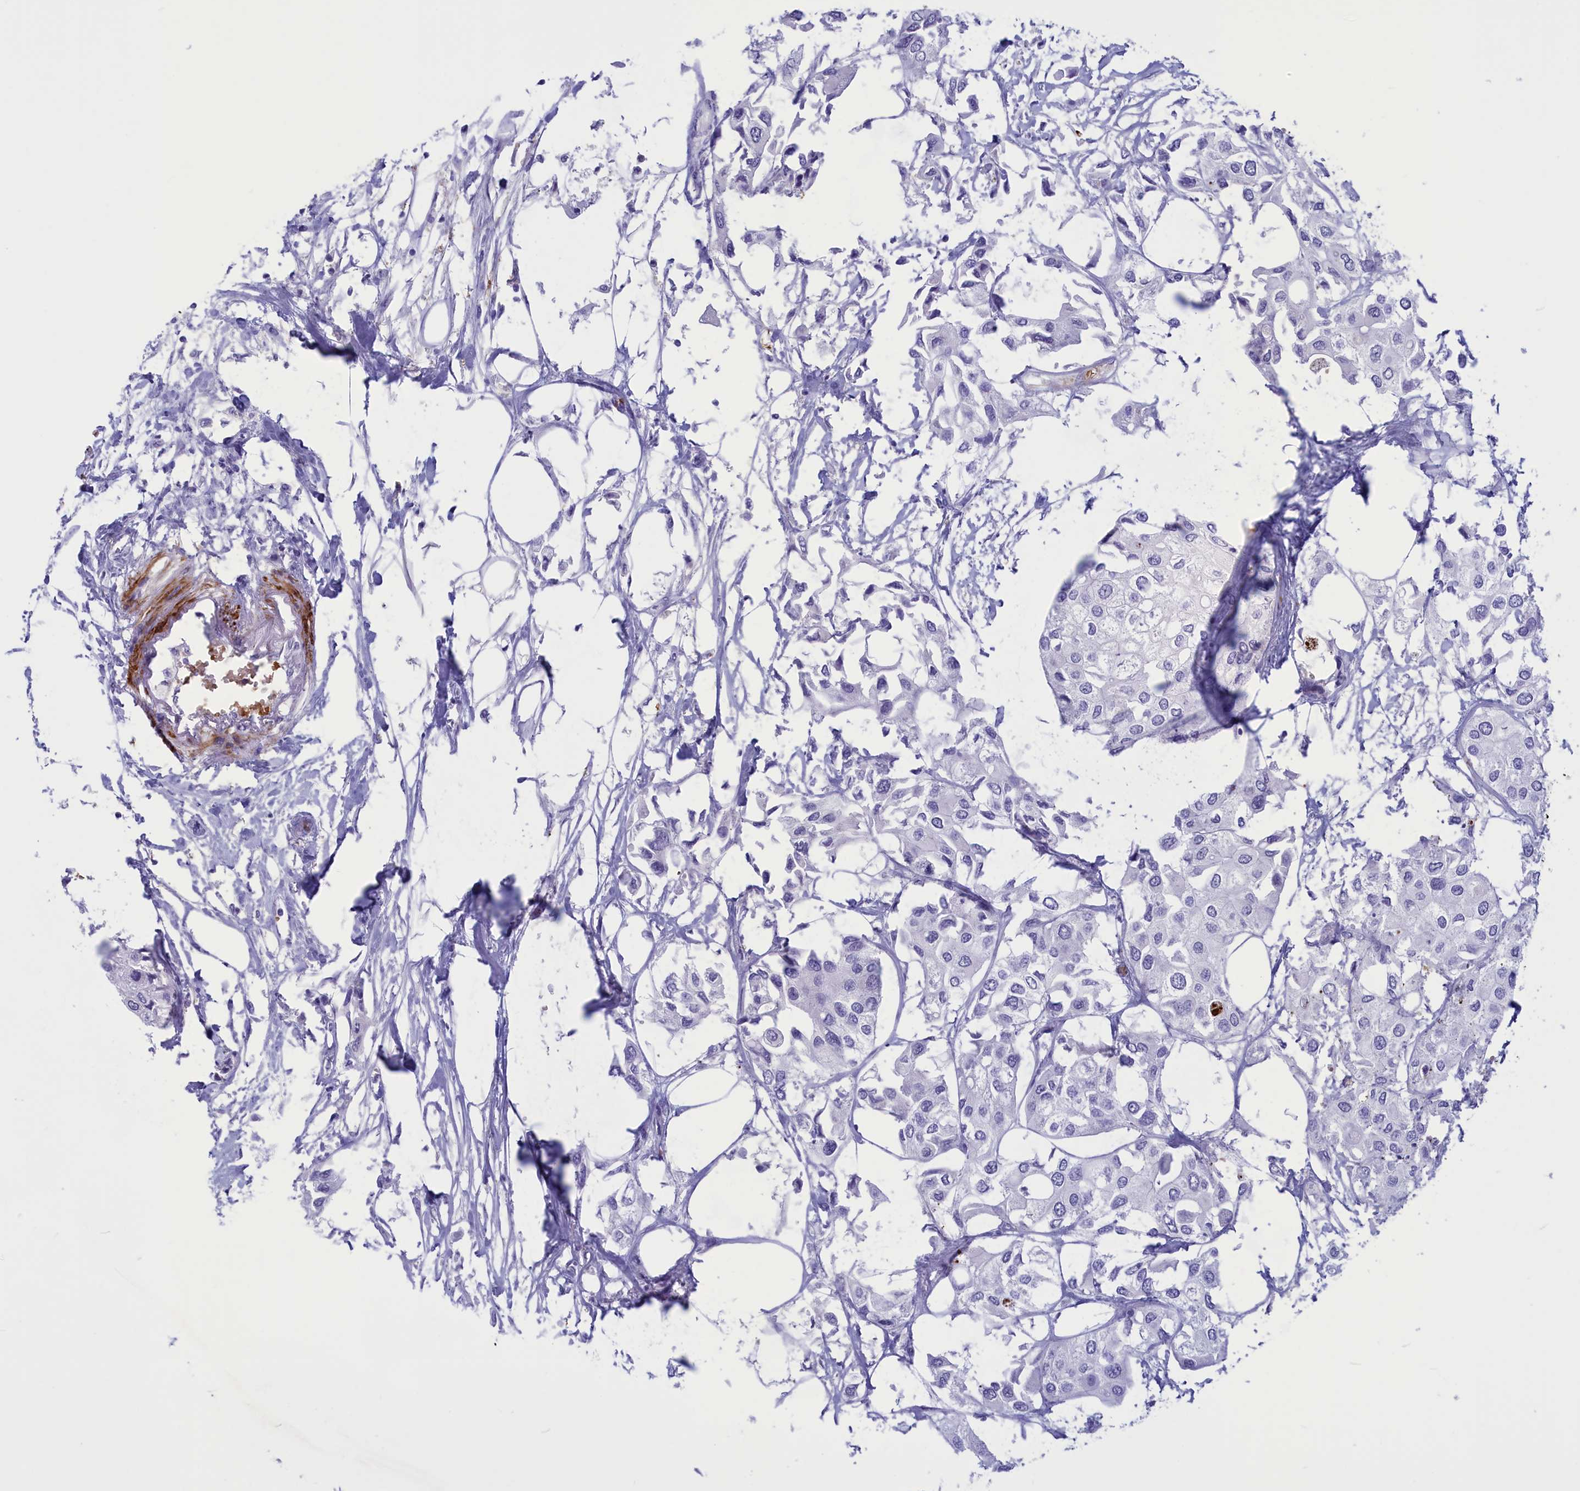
{"staining": {"intensity": "negative", "quantity": "none", "location": "none"}, "tissue": "urothelial cancer", "cell_type": "Tumor cells", "image_type": "cancer", "snomed": [{"axis": "morphology", "description": "Urothelial carcinoma, High grade"}, {"axis": "topography", "description": "Urinary bladder"}], "caption": "There is no significant positivity in tumor cells of urothelial cancer. (DAB (3,3'-diaminobenzidine) immunohistochemistry (IHC) visualized using brightfield microscopy, high magnification).", "gene": "GAPDHS", "patient": {"sex": "male", "age": 64}}